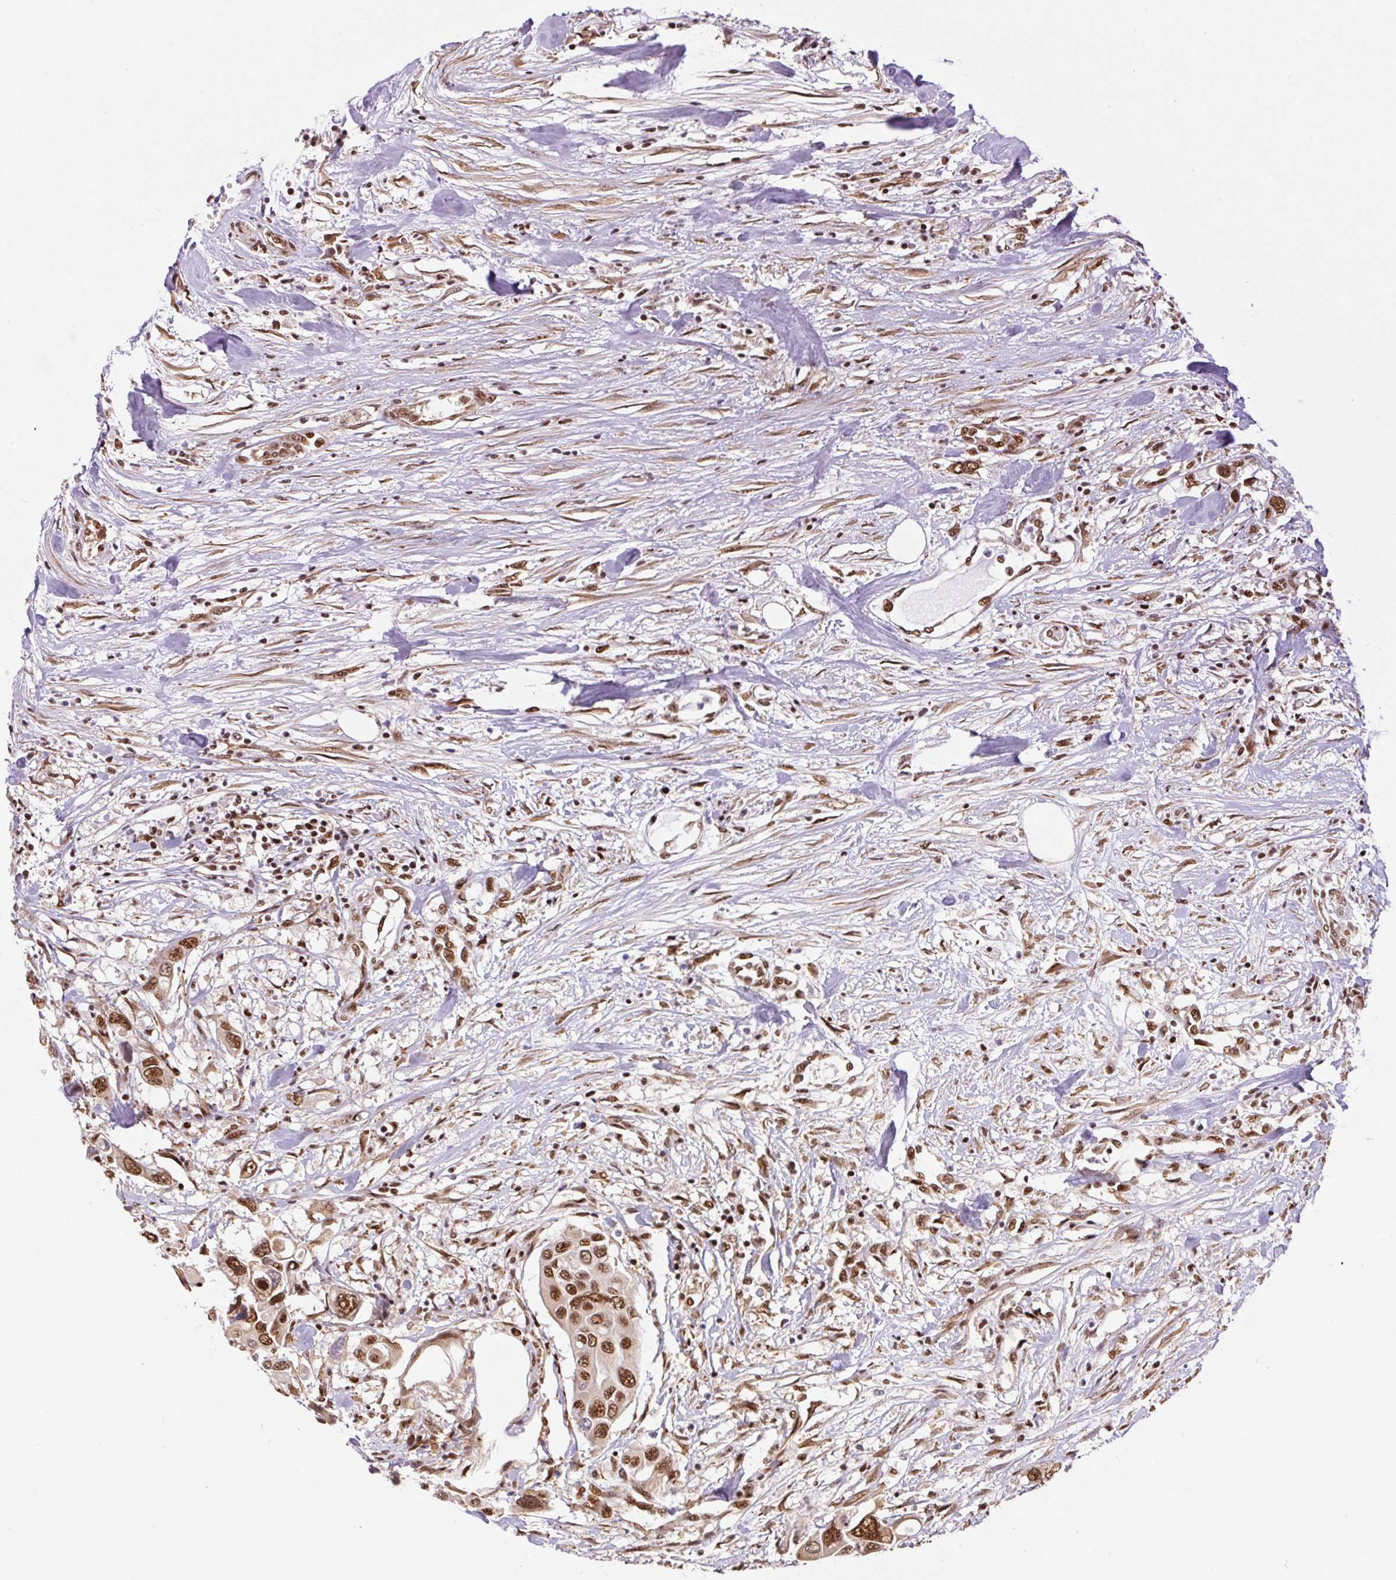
{"staining": {"intensity": "moderate", "quantity": ">75%", "location": "nuclear"}, "tissue": "colorectal cancer", "cell_type": "Tumor cells", "image_type": "cancer", "snomed": [{"axis": "morphology", "description": "Adenocarcinoma, NOS"}, {"axis": "topography", "description": "Colon"}], "caption": "Immunohistochemistry (IHC) micrograph of neoplastic tissue: human colorectal cancer stained using immunohistochemistry shows medium levels of moderate protein expression localized specifically in the nuclear of tumor cells, appearing as a nuclear brown color.", "gene": "INTS8", "patient": {"sex": "male", "age": 77}}